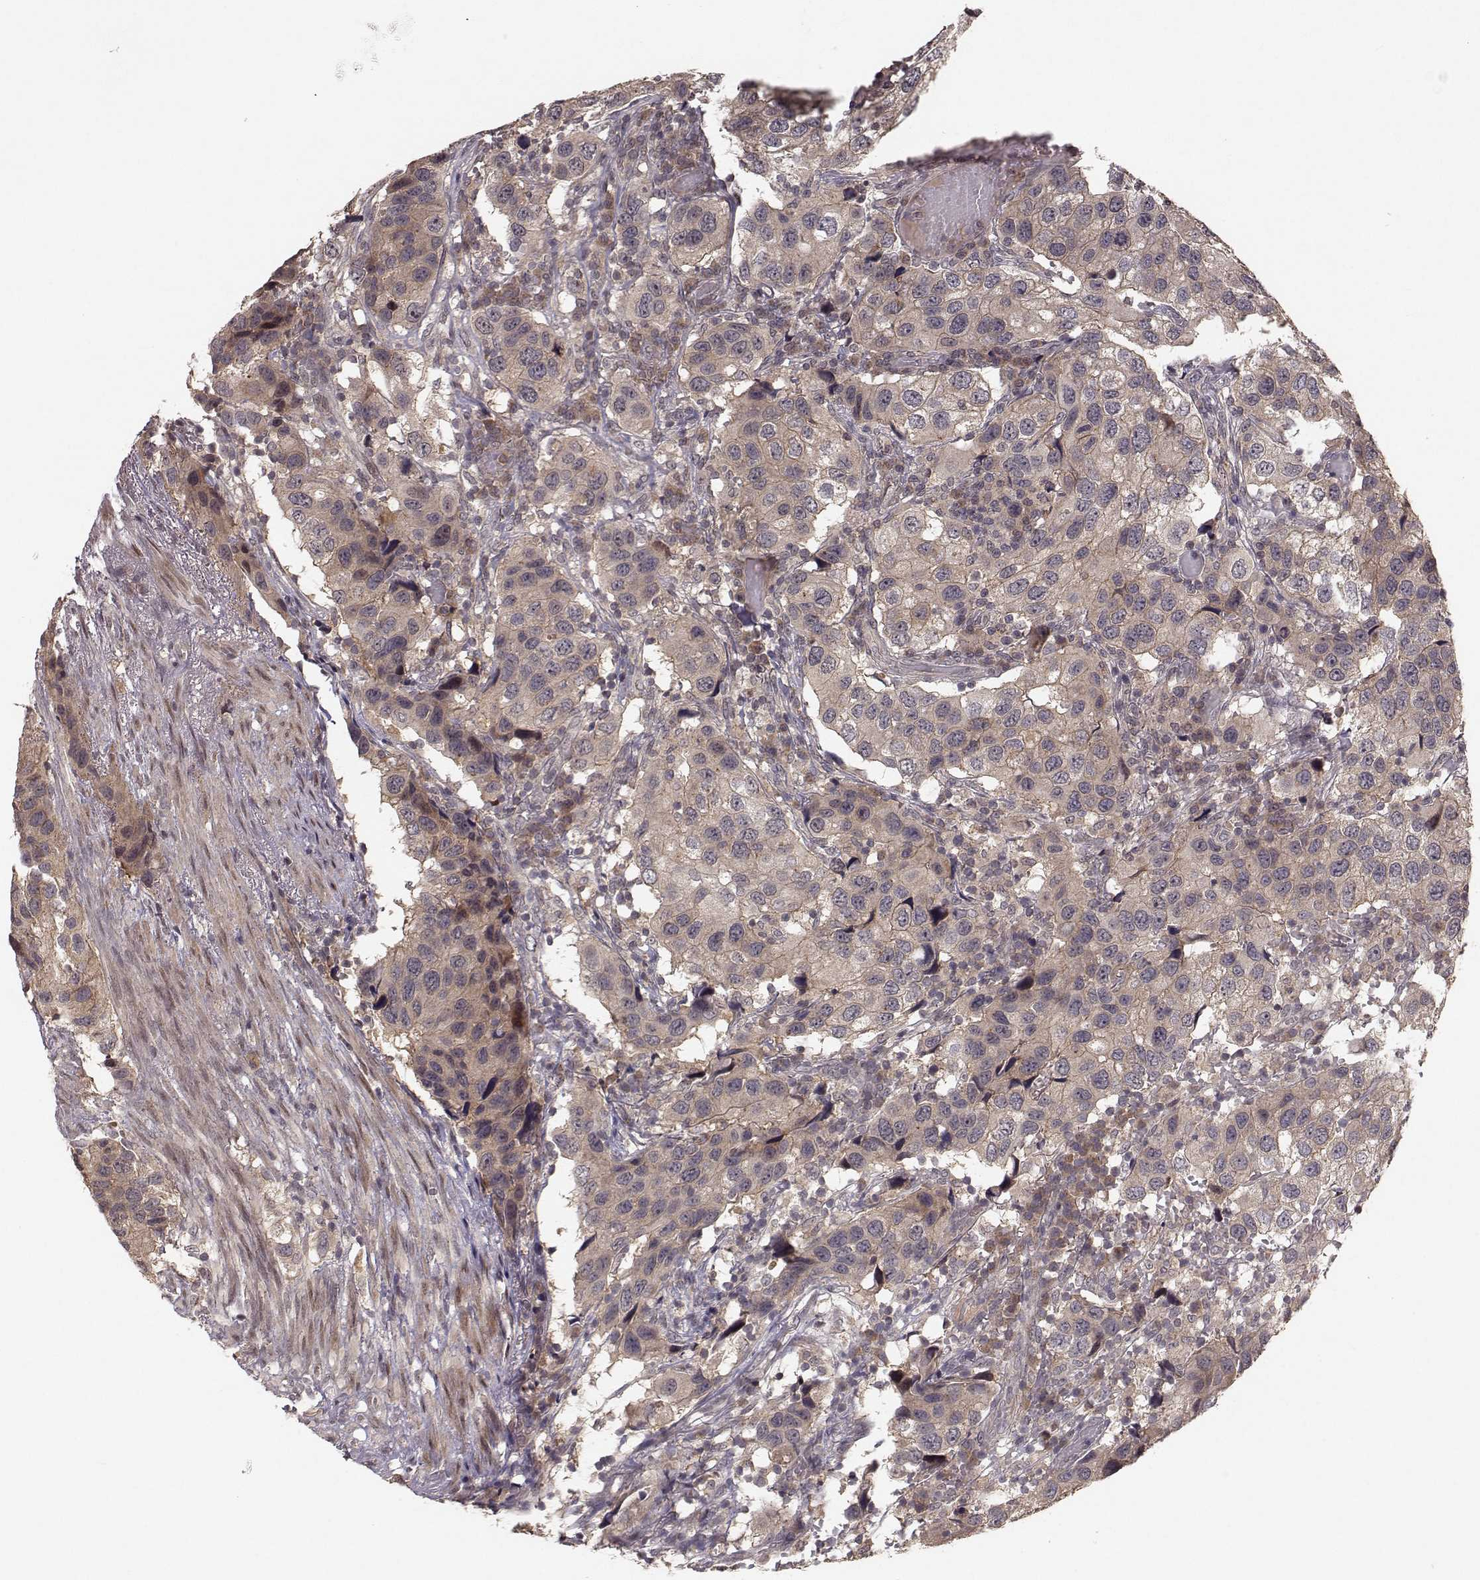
{"staining": {"intensity": "moderate", "quantity": "25%-75%", "location": "cytoplasmic/membranous"}, "tissue": "urothelial cancer", "cell_type": "Tumor cells", "image_type": "cancer", "snomed": [{"axis": "morphology", "description": "Urothelial carcinoma, High grade"}, {"axis": "topography", "description": "Urinary bladder"}], "caption": "A micrograph showing moderate cytoplasmic/membranous staining in about 25%-75% of tumor cells in urothelial cancer, as visualized by brown immunohistochemical staining.", "gene": "PLEKHG3", "patient": {"sex": "male", "age": 79}}